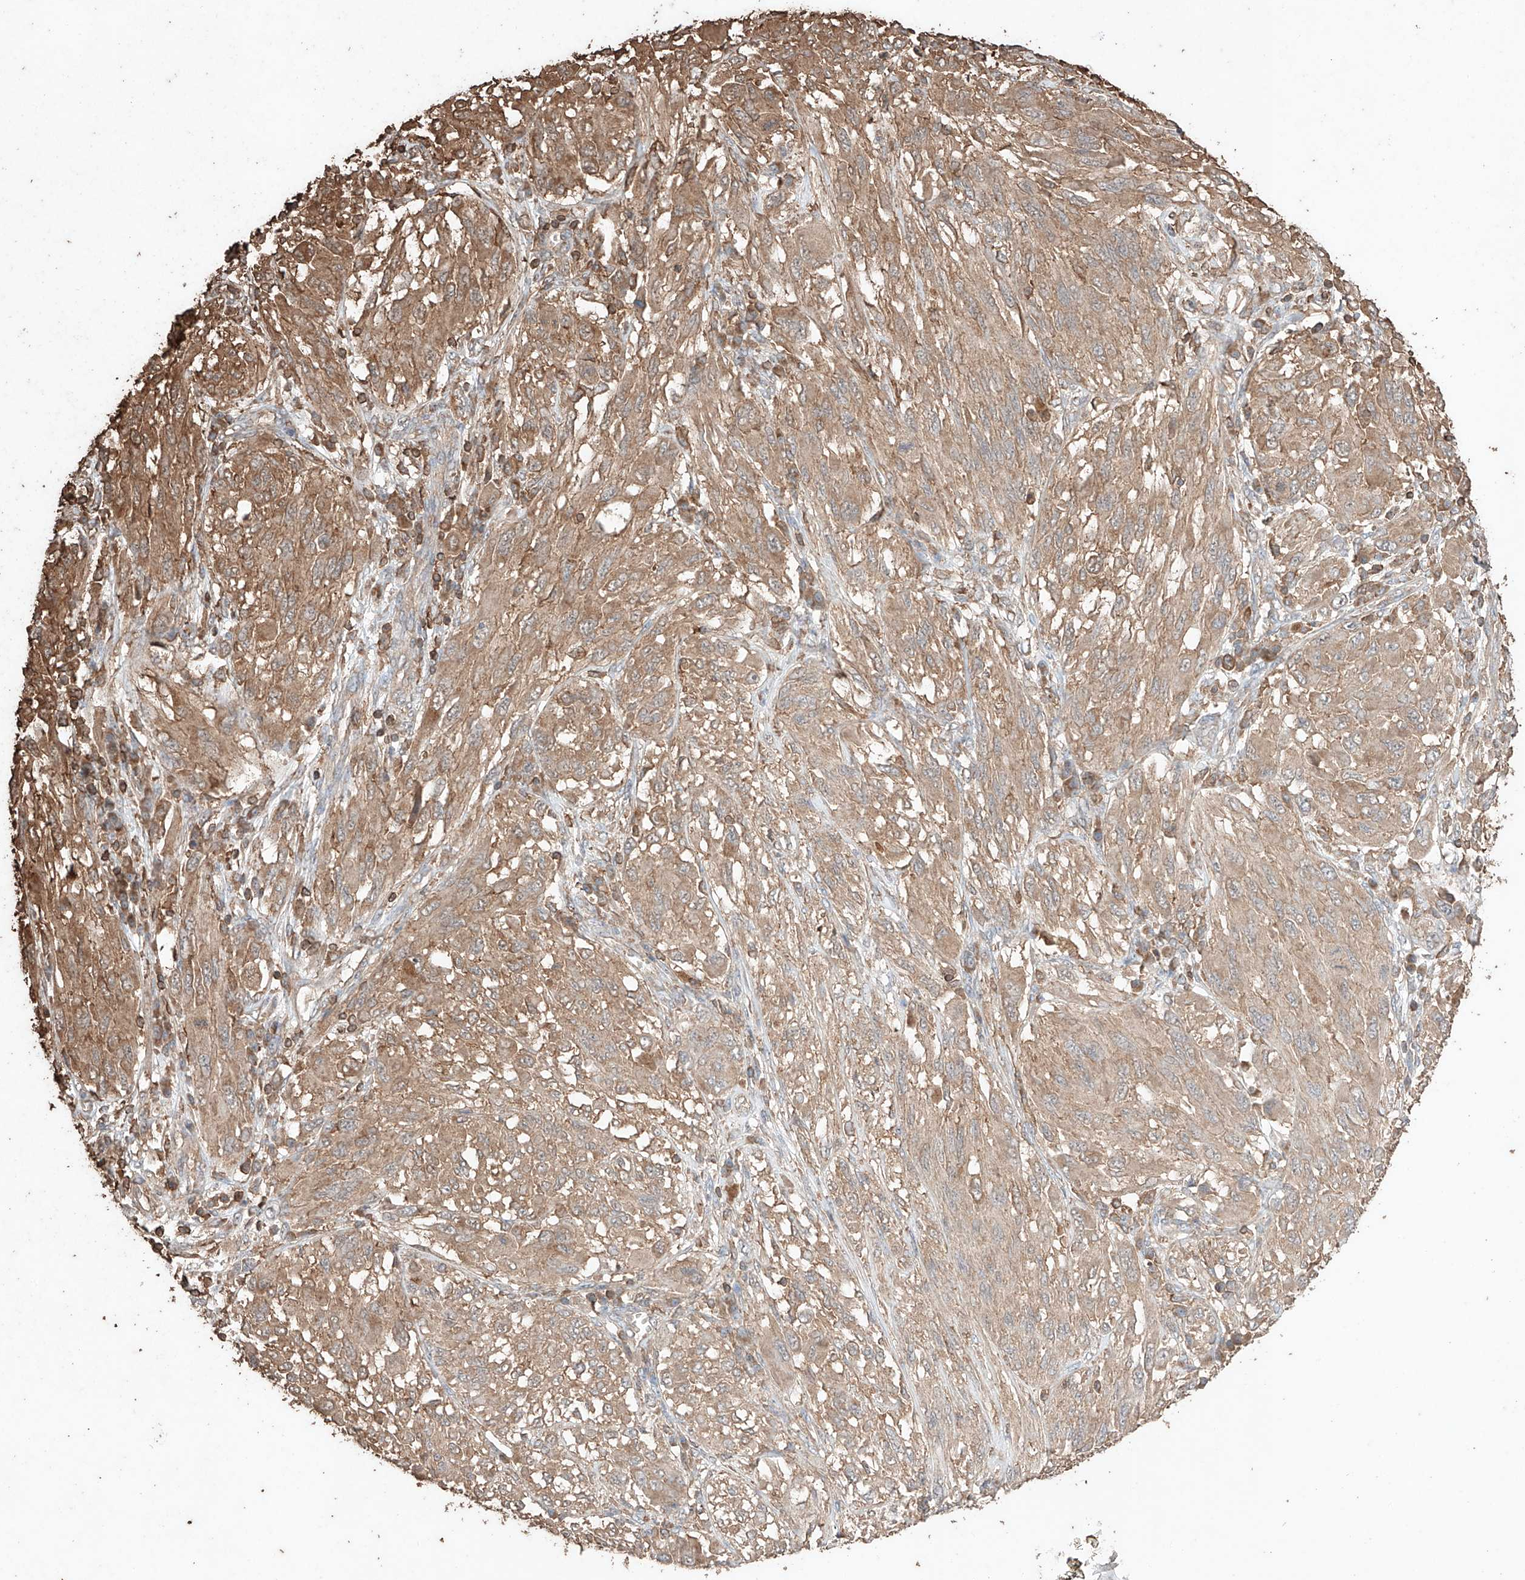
{"staining": {"intensity": "moderate", "quantity": ">75%", "location": "cytoplasmic/membranous"}, "tissue": "melanoma", "cell_type": "Tumor cells", "image_type": "cancer", "snomed": [{"axis": "morphology", "description": "Malignant melanoma, NOS"}, {"axis": "topography", "description": "Skin"}], "caption": "A histopathology image of melanoma stained for a protein exhibits moderate cytoplasmic/membranous brown staining in tumor cells.", "gene": "M6PR", "patient": {"sex": "female", "age": 91}}